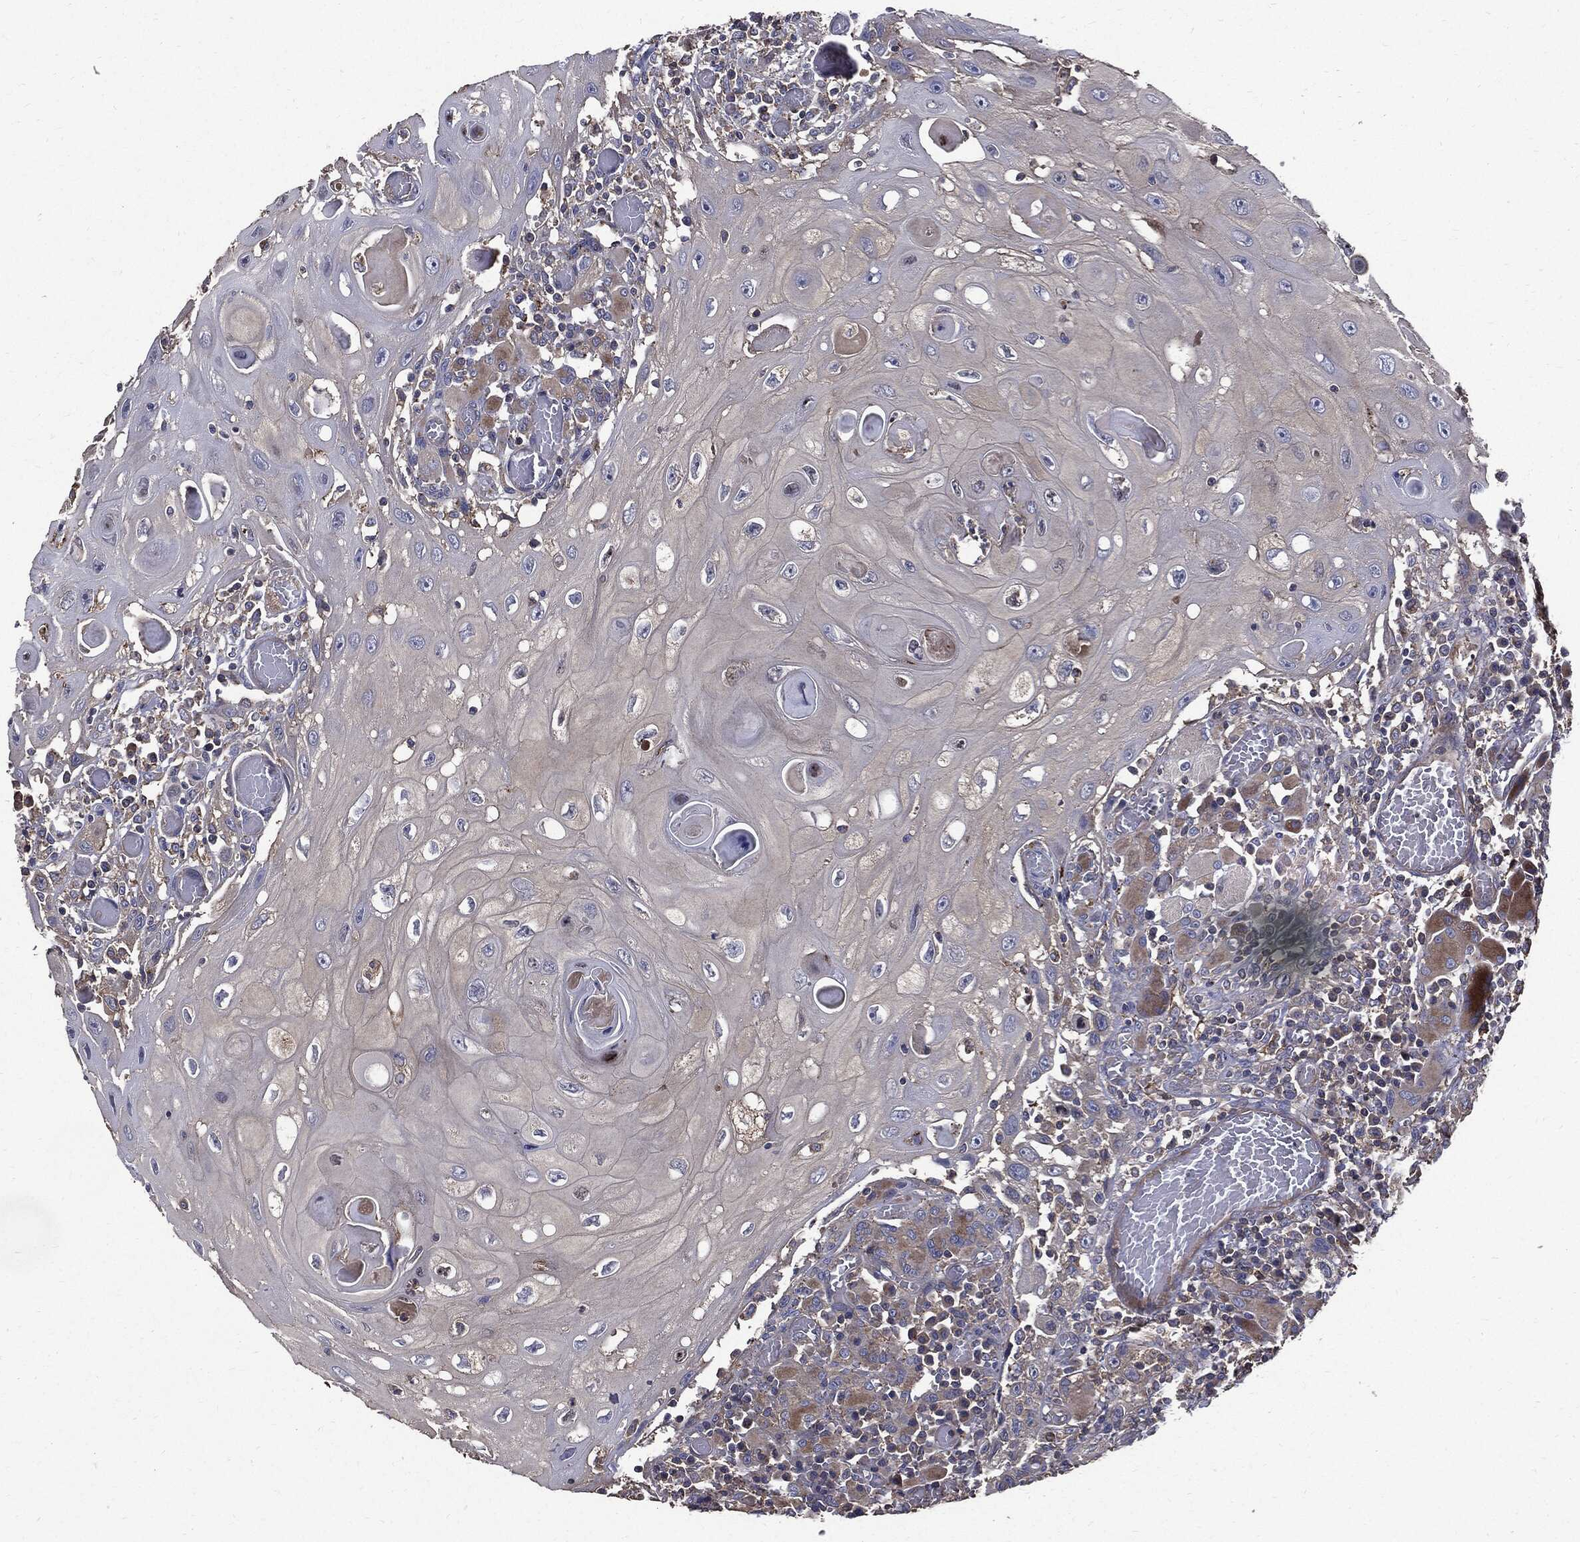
{"staining": {"intensity": "moderate", "quantity": "<25%", "location": "cytoplasmic/membranous"}, "tissue": "head and neck cancer", "cell_type": "Tumor cells", "image_type": "cancer", "snomed": [{"axis": "morphology", "description": "Normal tissue, NOS"}, {"axis": "morphology", "description": "Squamous cell carcinoma, NOS"}, {"axis": "topography", "description": "Oral tissue"}, {"axis": "topography", "description": "Head-Neck"}], "caption": "Immunohistochemistry (DAB (3,3'-diaminobenzidine)) staining of squamous cell carcinoma (head and neck) demonstrates moderate cytoplasmic/membranous protein staining in approximately <25% of tumor cells. (brown staining indicates protein expression, while blue staining denotes nuclei).", "gene": "PDCD6IP", "patient": {"sex": "male", "age": 71}}